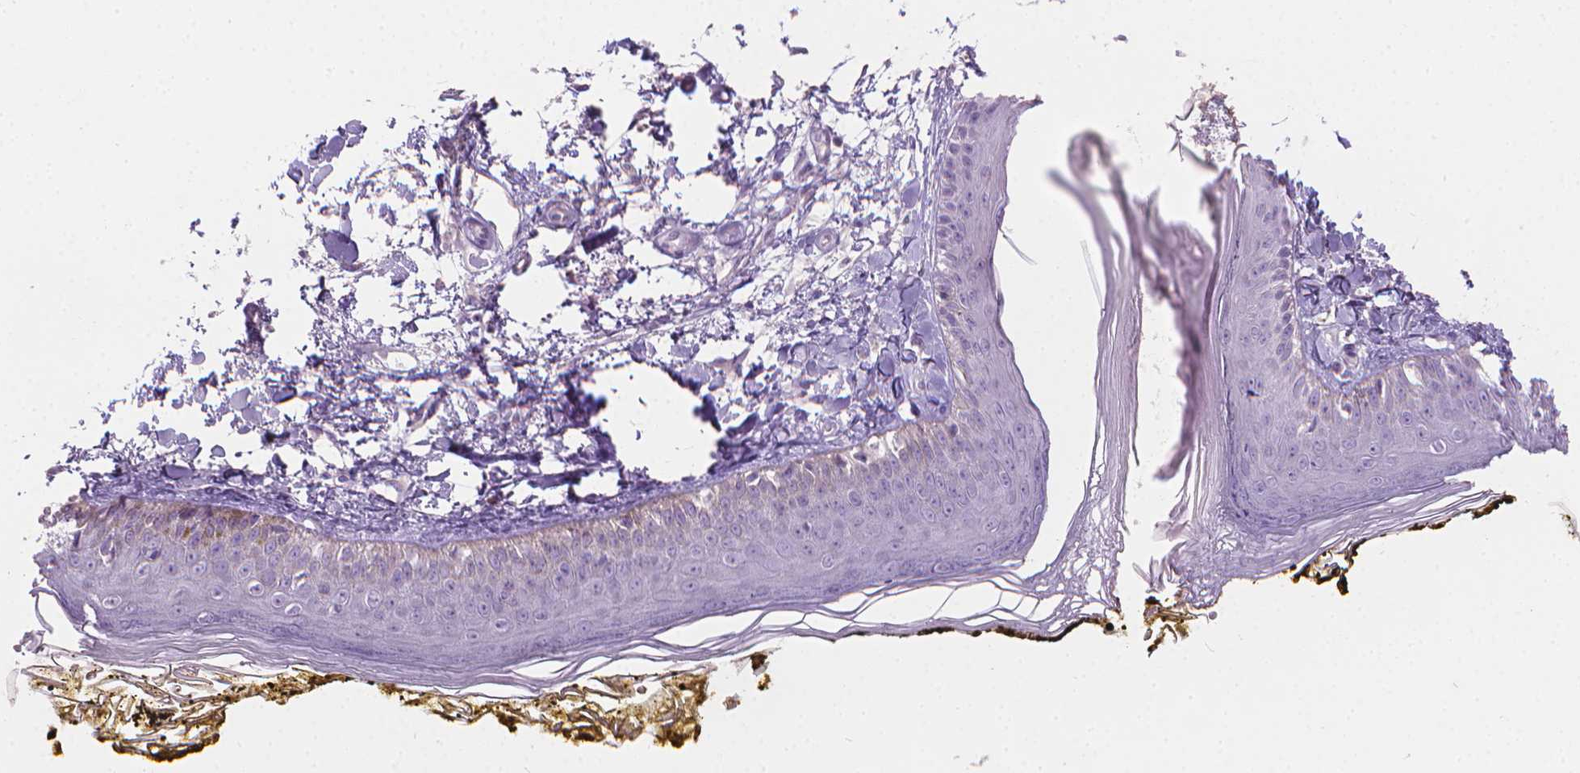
{"staining": {"intensity": "negative", "quantity": "none", "location": "none"}, "tissue": "skin", "cell_type": "Fibroblasts", "image_type": "normal", "snomed": [{"axis": "morphology", "description": "Normal tissue, NOS"}, {"axis": "topography", "description": "Skin"}], "caption": "Immunohistochemistry image of benign human skin stained for a protein (brown), which demonstrates no positivity in fibroblasts.", "gene": "TNNI2", "patient": {"sex": "male", "age": 76}}